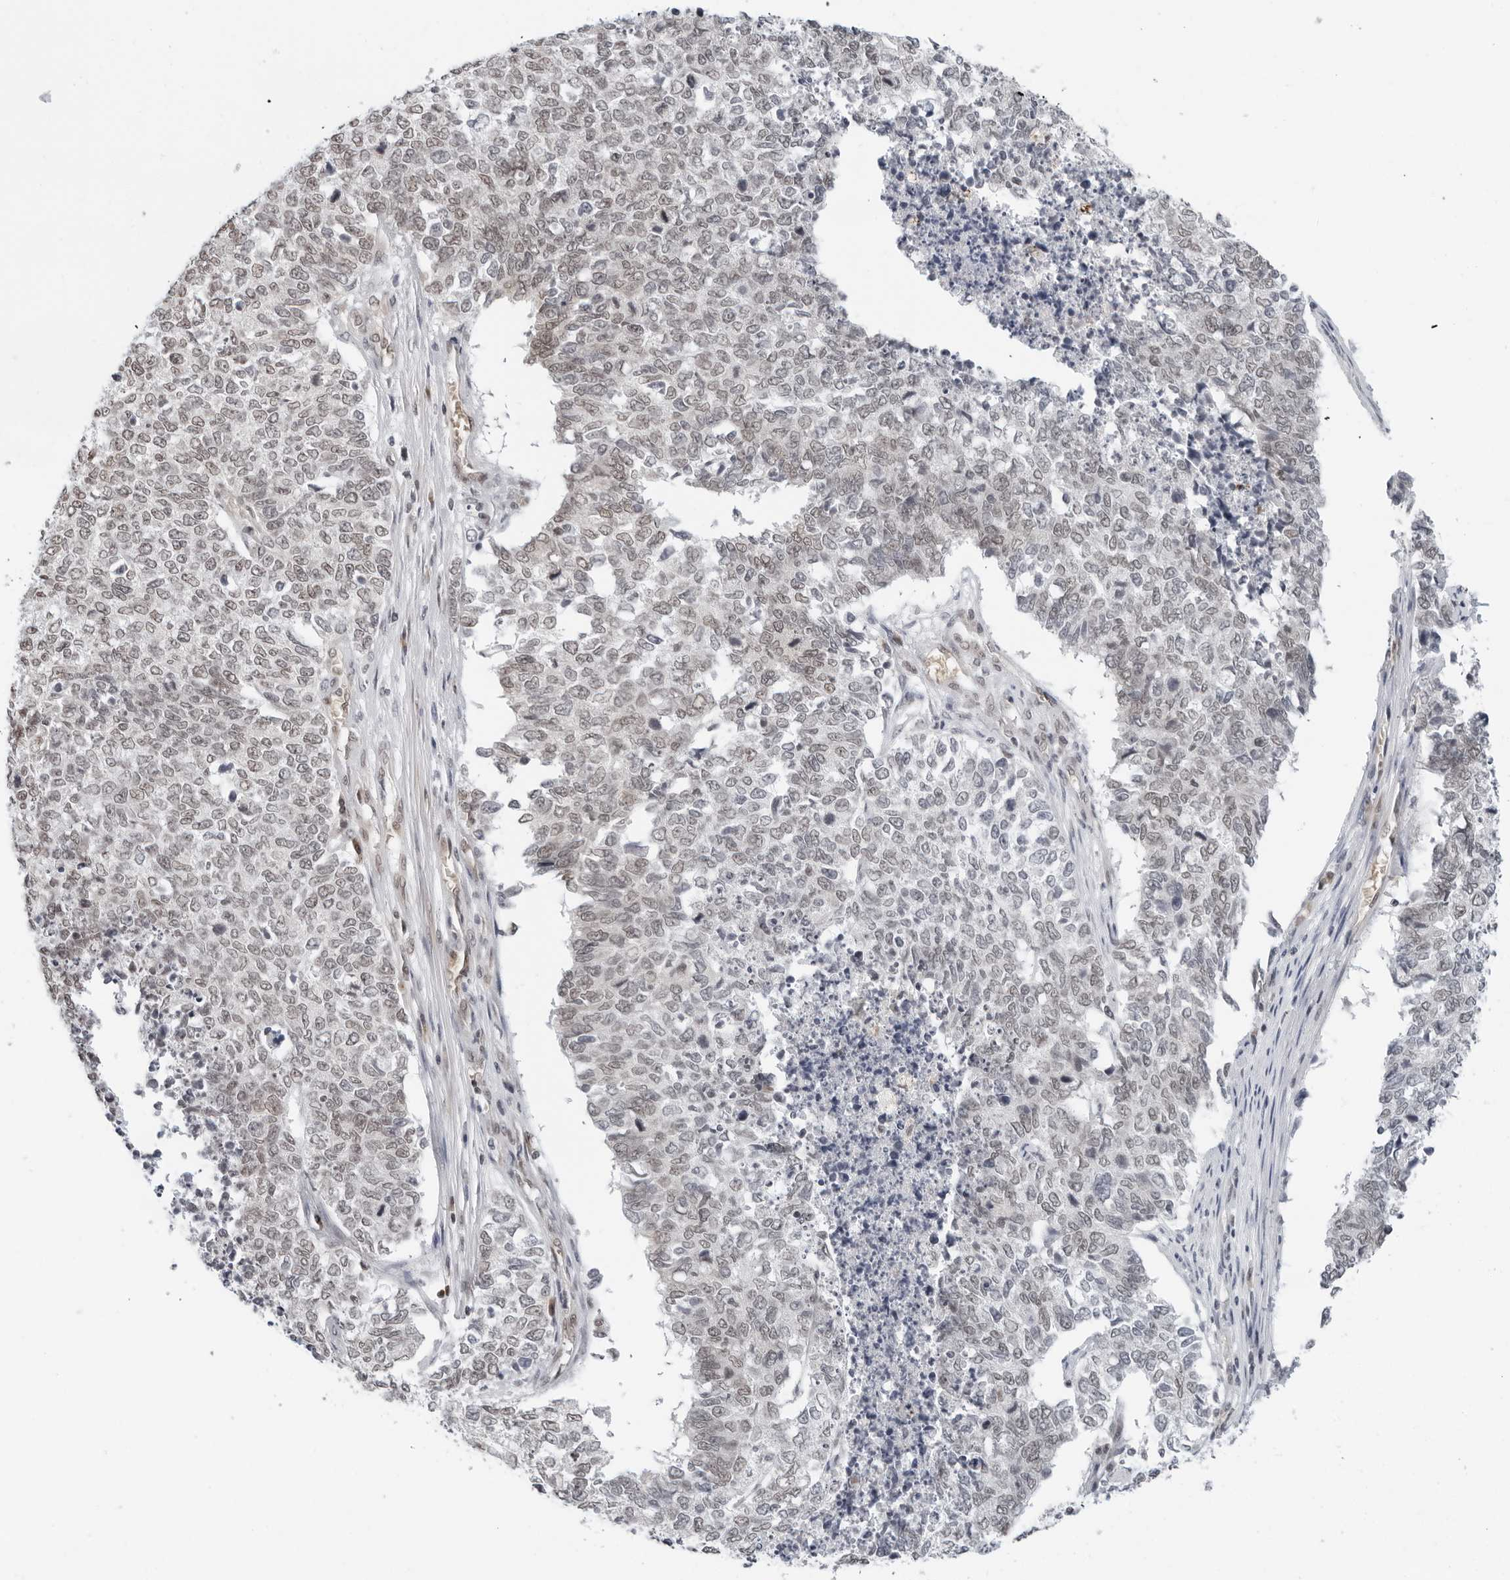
{"staining": {"intensity": "weak", "quantity": "<25%", "location": "nuclear"}, "tissue": "cervical cancer", "cell_type": "Tumor cells", "image_type": "cancer", "snomed": [{"axis": "morphology", "description": "Squamous cell carcinoma, NOS"}, {"axis": "topography", "description": "Cervix"}], "caption": "The micrograph shows no staining of tumor cells in cervical cancer (squamous cell carcinoma). Brightfield microscopy of IHC stained with DAB (3,3'-diaminobenzidine) (brown) and hematoxylin (blue), captured at high magnification.", "gene": "TOX4", "patient": {"sex": "female", "age": 63}}